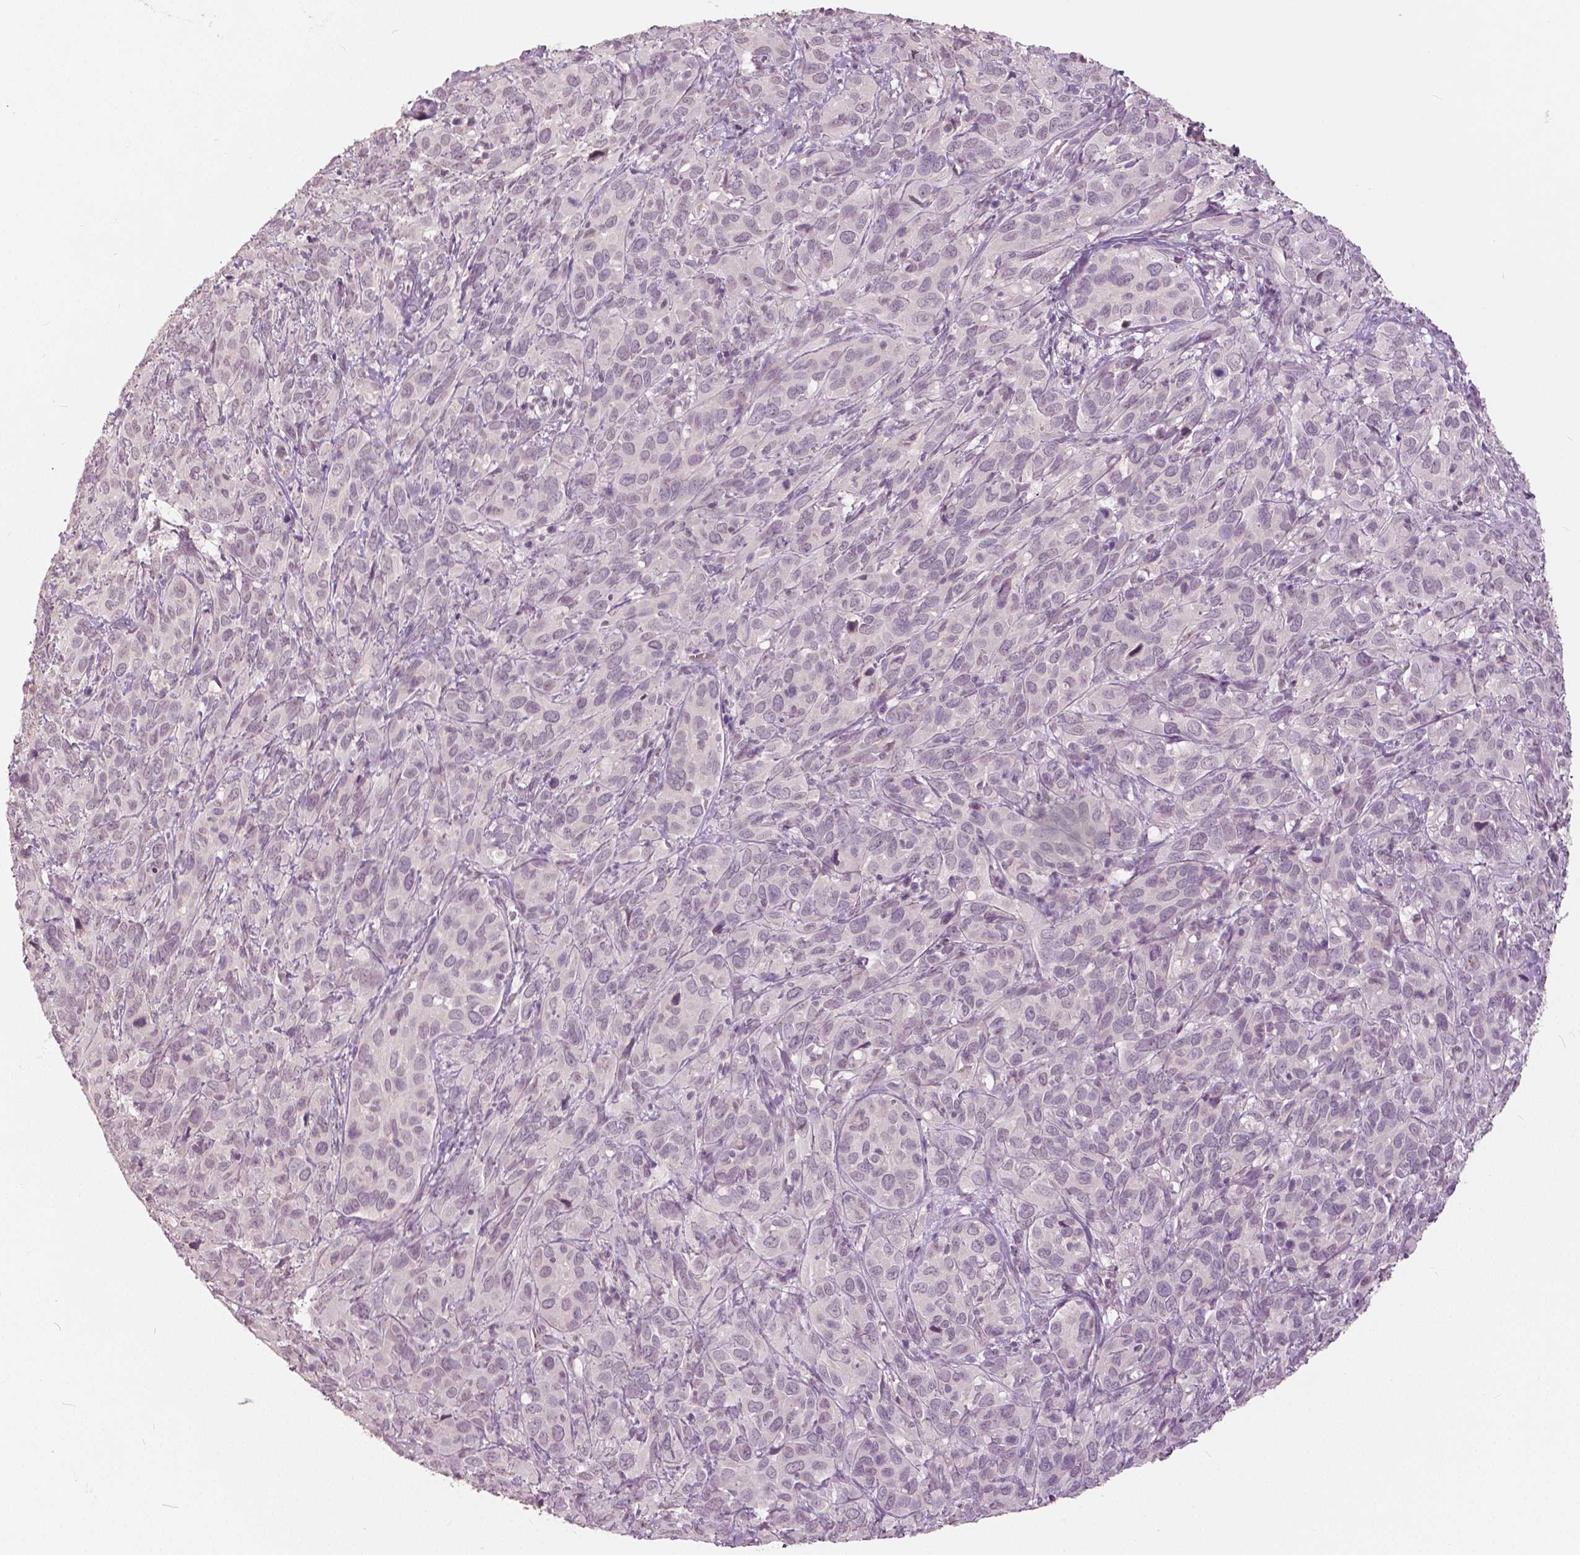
{"staining": {"intensity": "negative", "quantity": "none", "location": "none"}, "tissue": "cervical cancer", "cell_type": "Tumor cells", "image_type": "cancer", "snomed": [{"axis": "morphology", "description": "Squamous cell carcinoma, NOS"}, {"axis": "topography", "description": "Cervix"}], "caption": "High power microscopy histopathology image of an immunohistochemistry (IHC) micrograph of cervical cancer (squamous cell carcinoma), revealing no significant expression in tumor cells.", "gene": "NANOG", "patient": {"sex": "female", "age": 51}}